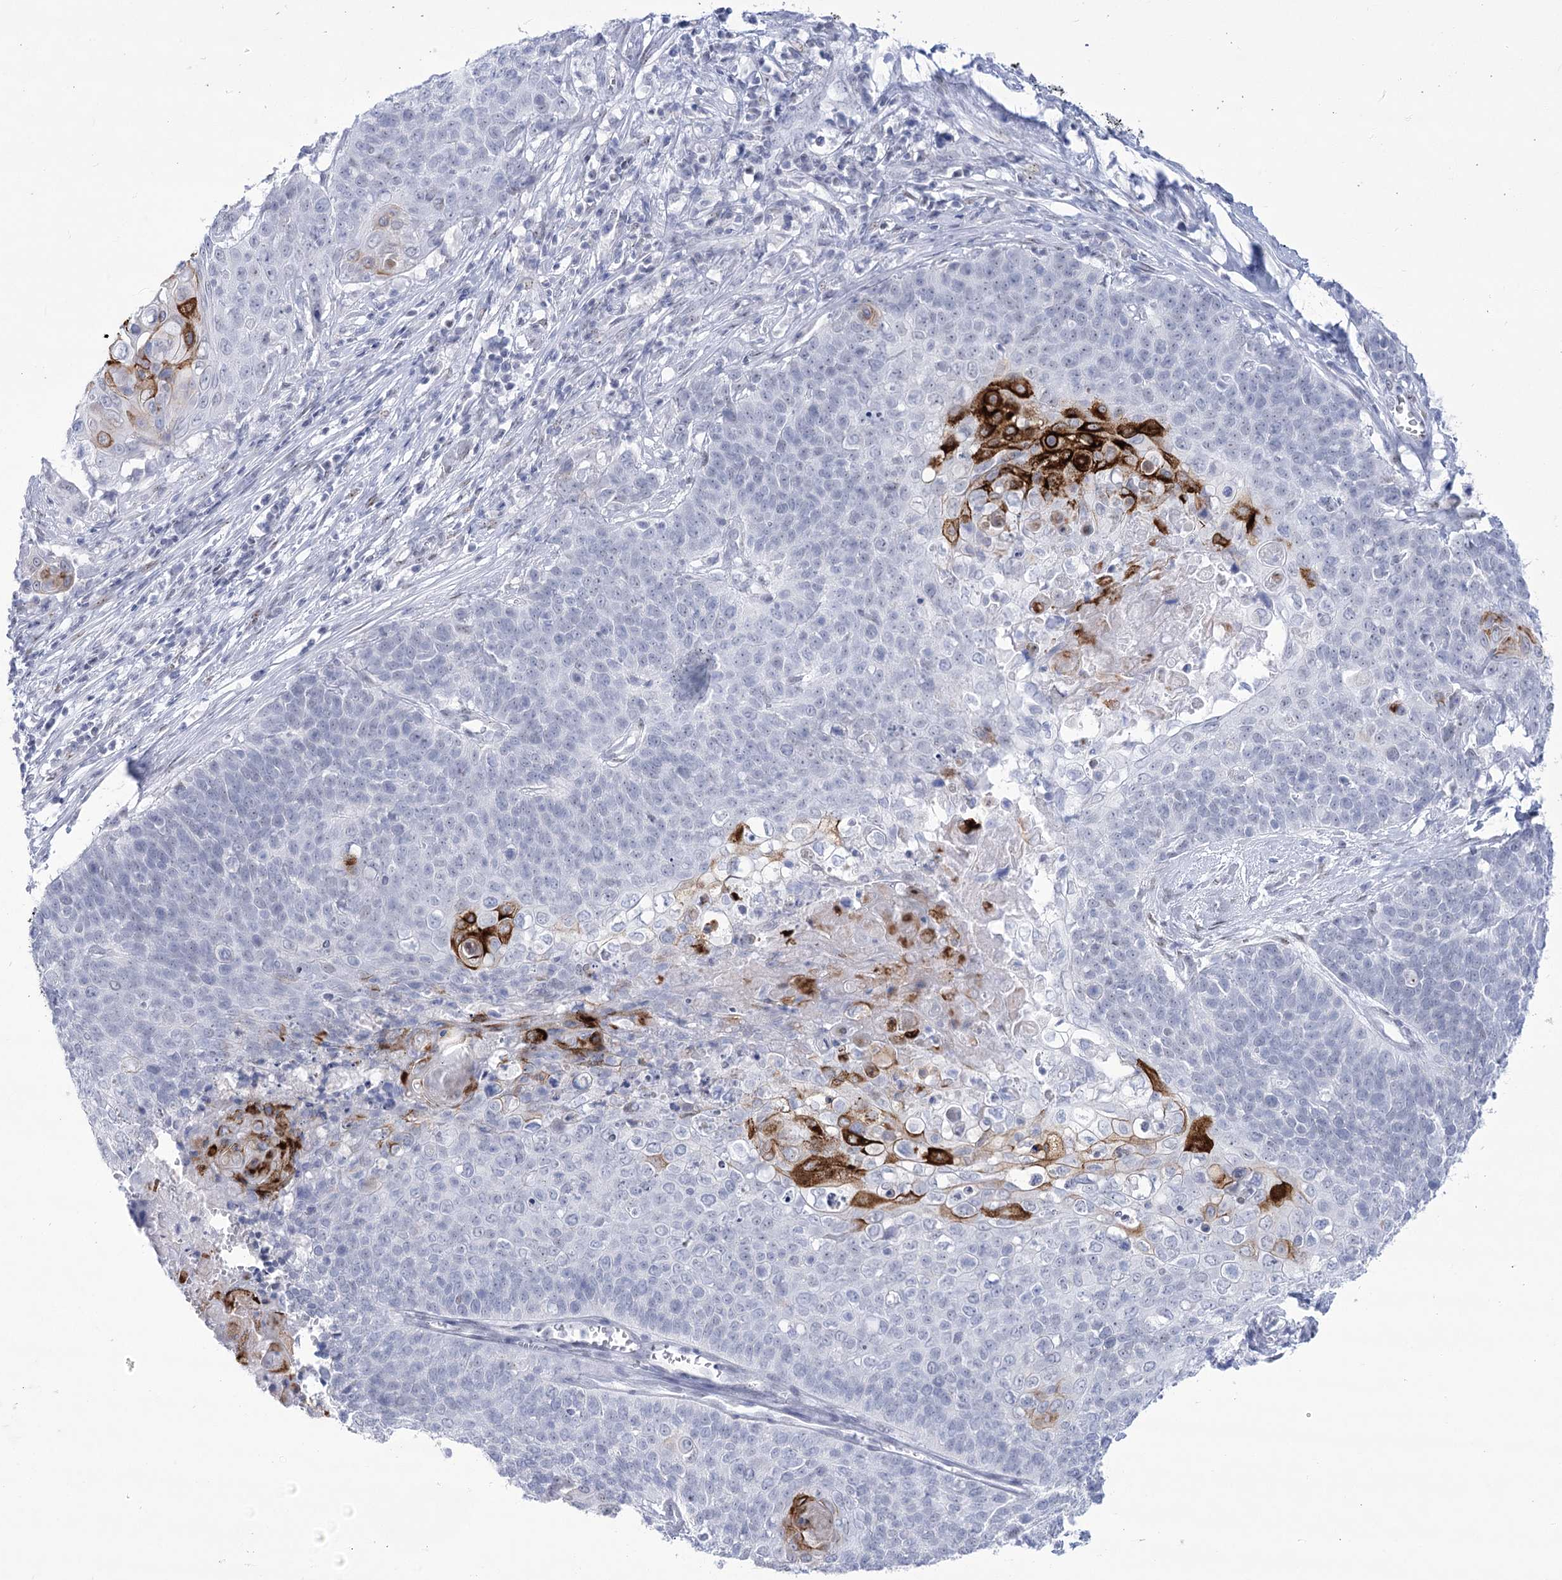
{"staining": {"intensity": "moderate", "quantity": "<25%", "location": "cytoplasmic/membranous"}, "tissue": "cervical cancer", "cell_type": "Tumor cells", "image_type": "cancer", "snomed": [{"axis": "morphology", "description": "Squamous cell carcinoma, NOS"}, {"axis": "topography", "description": "Cervix"}], "caption": "Protein staining shows moderate cytoplasmic/membranous expression in about <25% of tumor cells in cervical cancer.", "gene": "HORMAD1", "patient": {"sex": "female", "age": 39}}